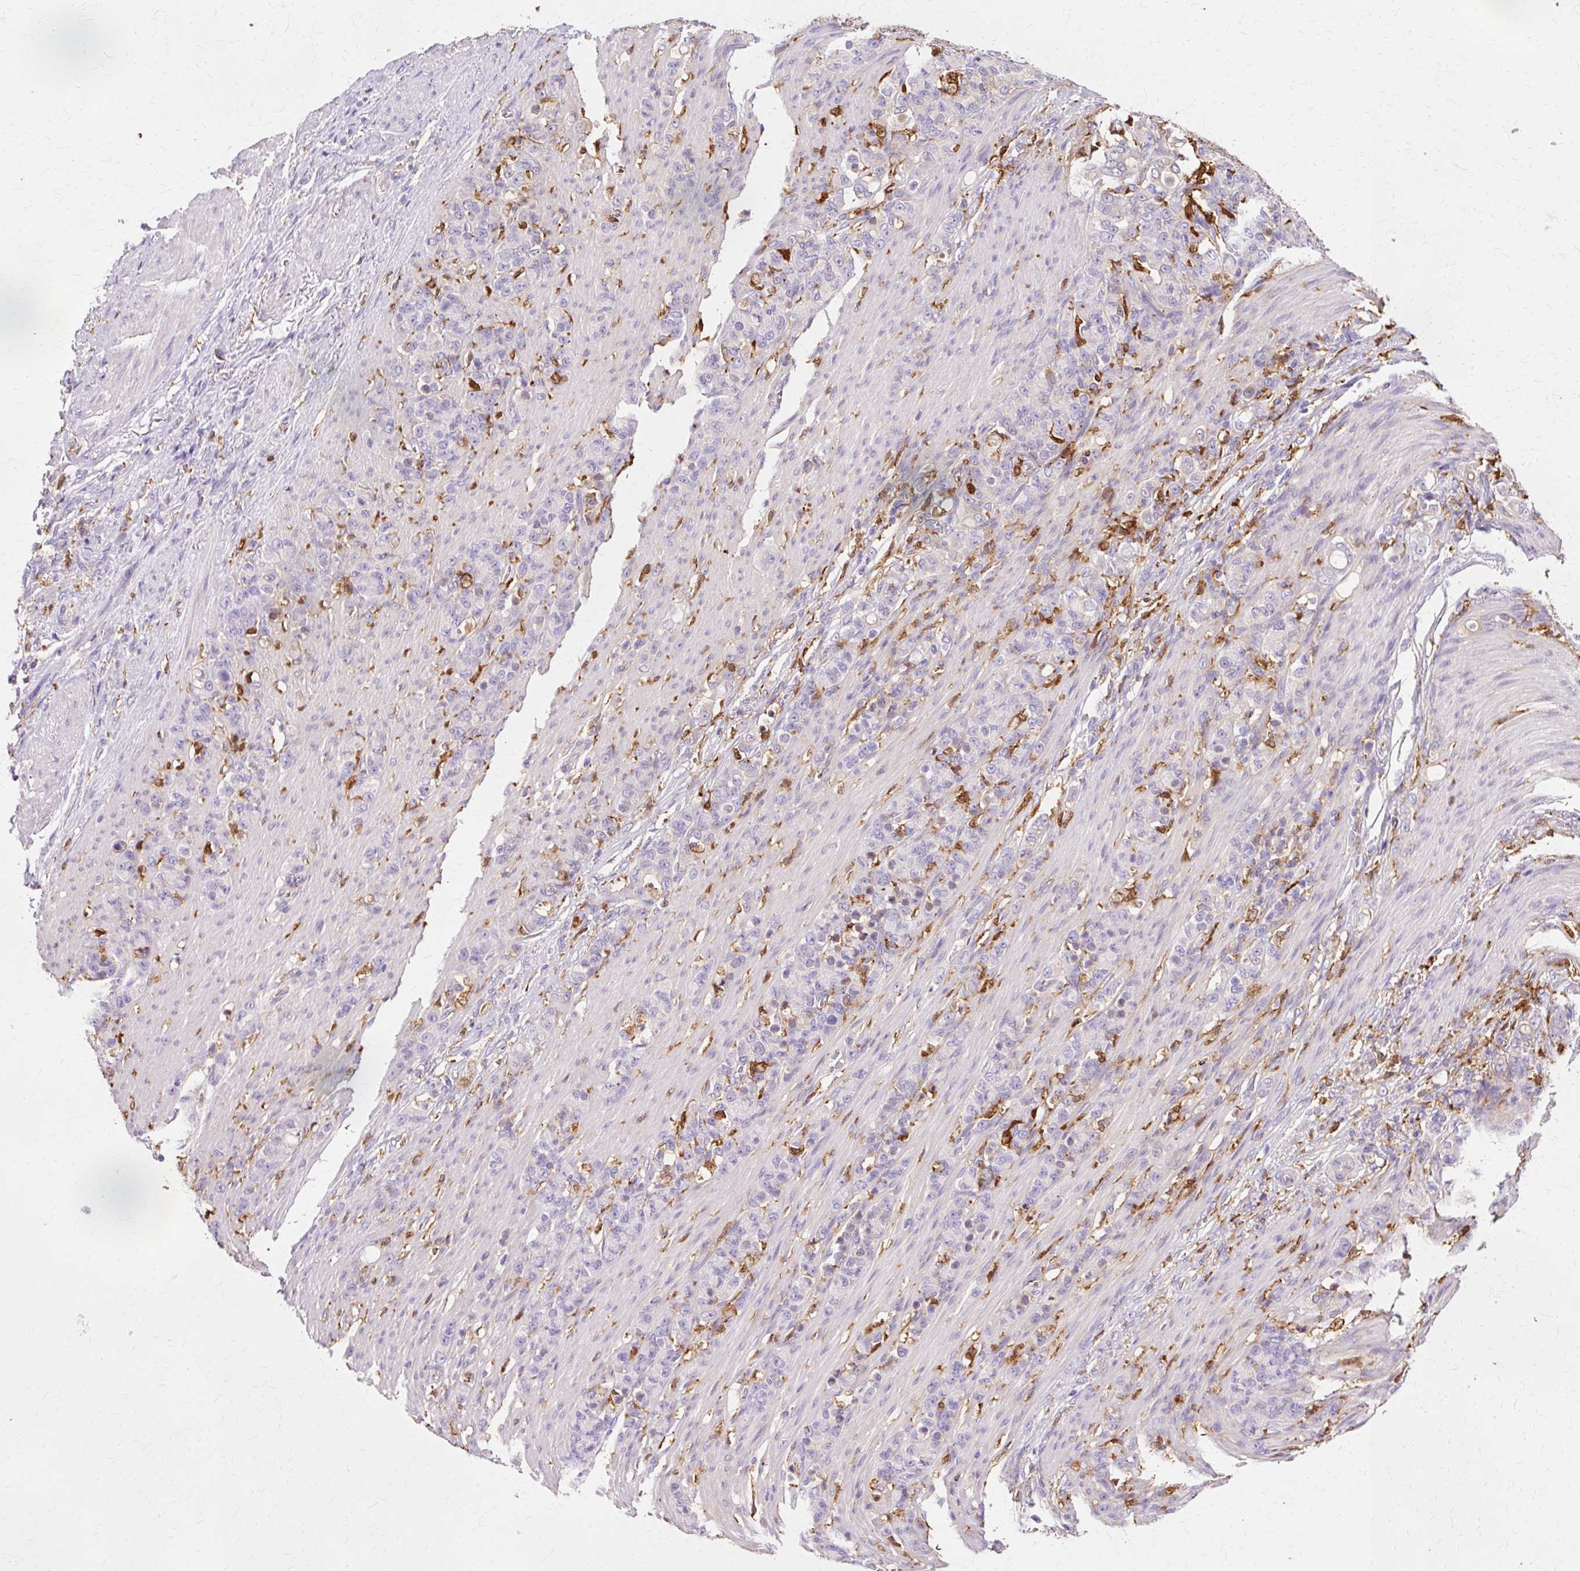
{"staining": {"intensity": "negative", "quantity": "none", "location": "none"}, "tissue": "stomach cancer", "cell_type": "Tumor cells", "image_type": "cancer", "snomed": [{"axis": "morphology", "description": "Adenocarcinoma, NOS"}, {"axis": "topography", "description": "Stomach"}], "caption": "Immunohistochemistry image of human stomach cancer stained for a protein (brown), which shows no positivity in tumor cells.", "gene": "GPX1", "patient": {"sex": "female", "age": 79}}